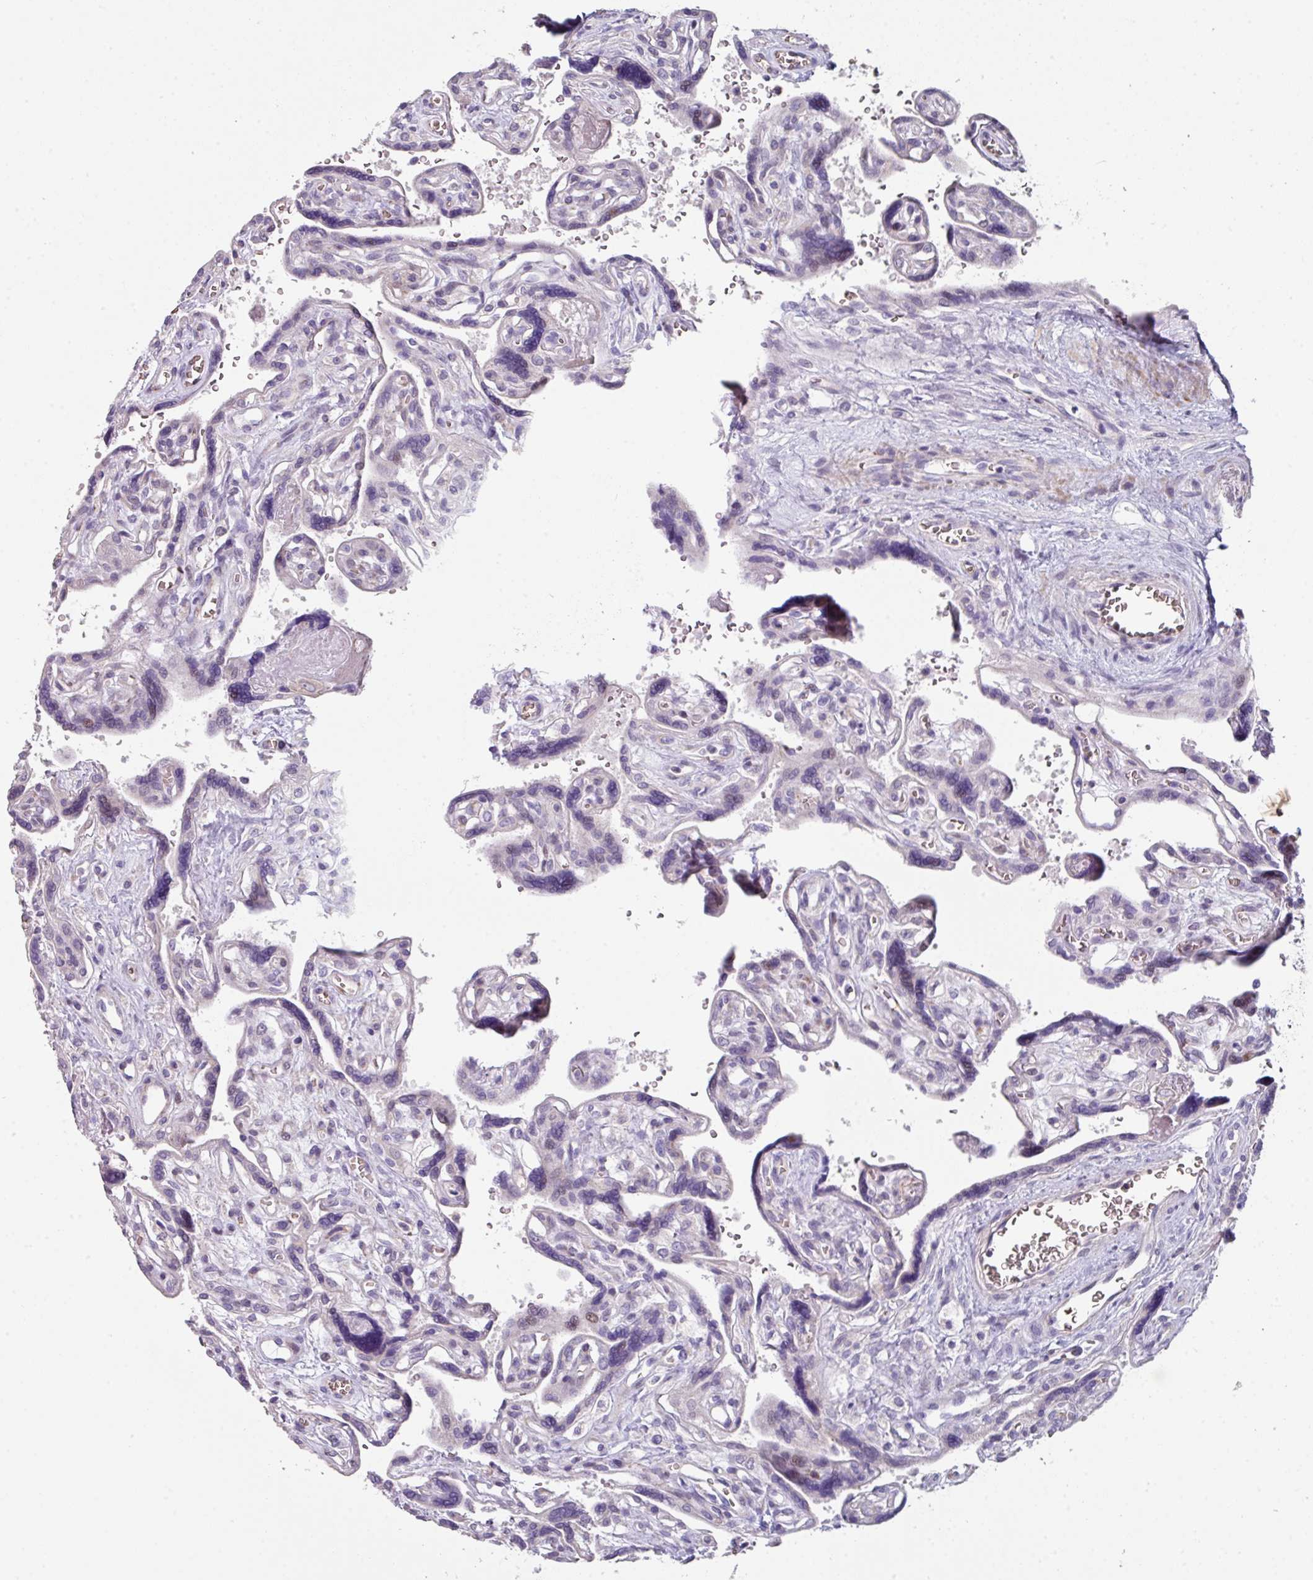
{"staining": {"intensity": "moderate", "quantity": ">75%", "location": "nuclear"}, "tissue": "placenta", "cell_type": "Decidual cells", "image_type": "normal", "snomed": [{"axis": "morphology", "description": "Normal tissue, NOS"}, {"axis": "topography", "description": "Placenta"}], "caption": "Immunohistochemistry (IHC) (DAB) staining of unremarkable placenta demonstrates moderate nuclear protein expression in approximately >75% of decidual cells.", "gene": "ANO9", "patient": {"sex": "female", "age": 39}}